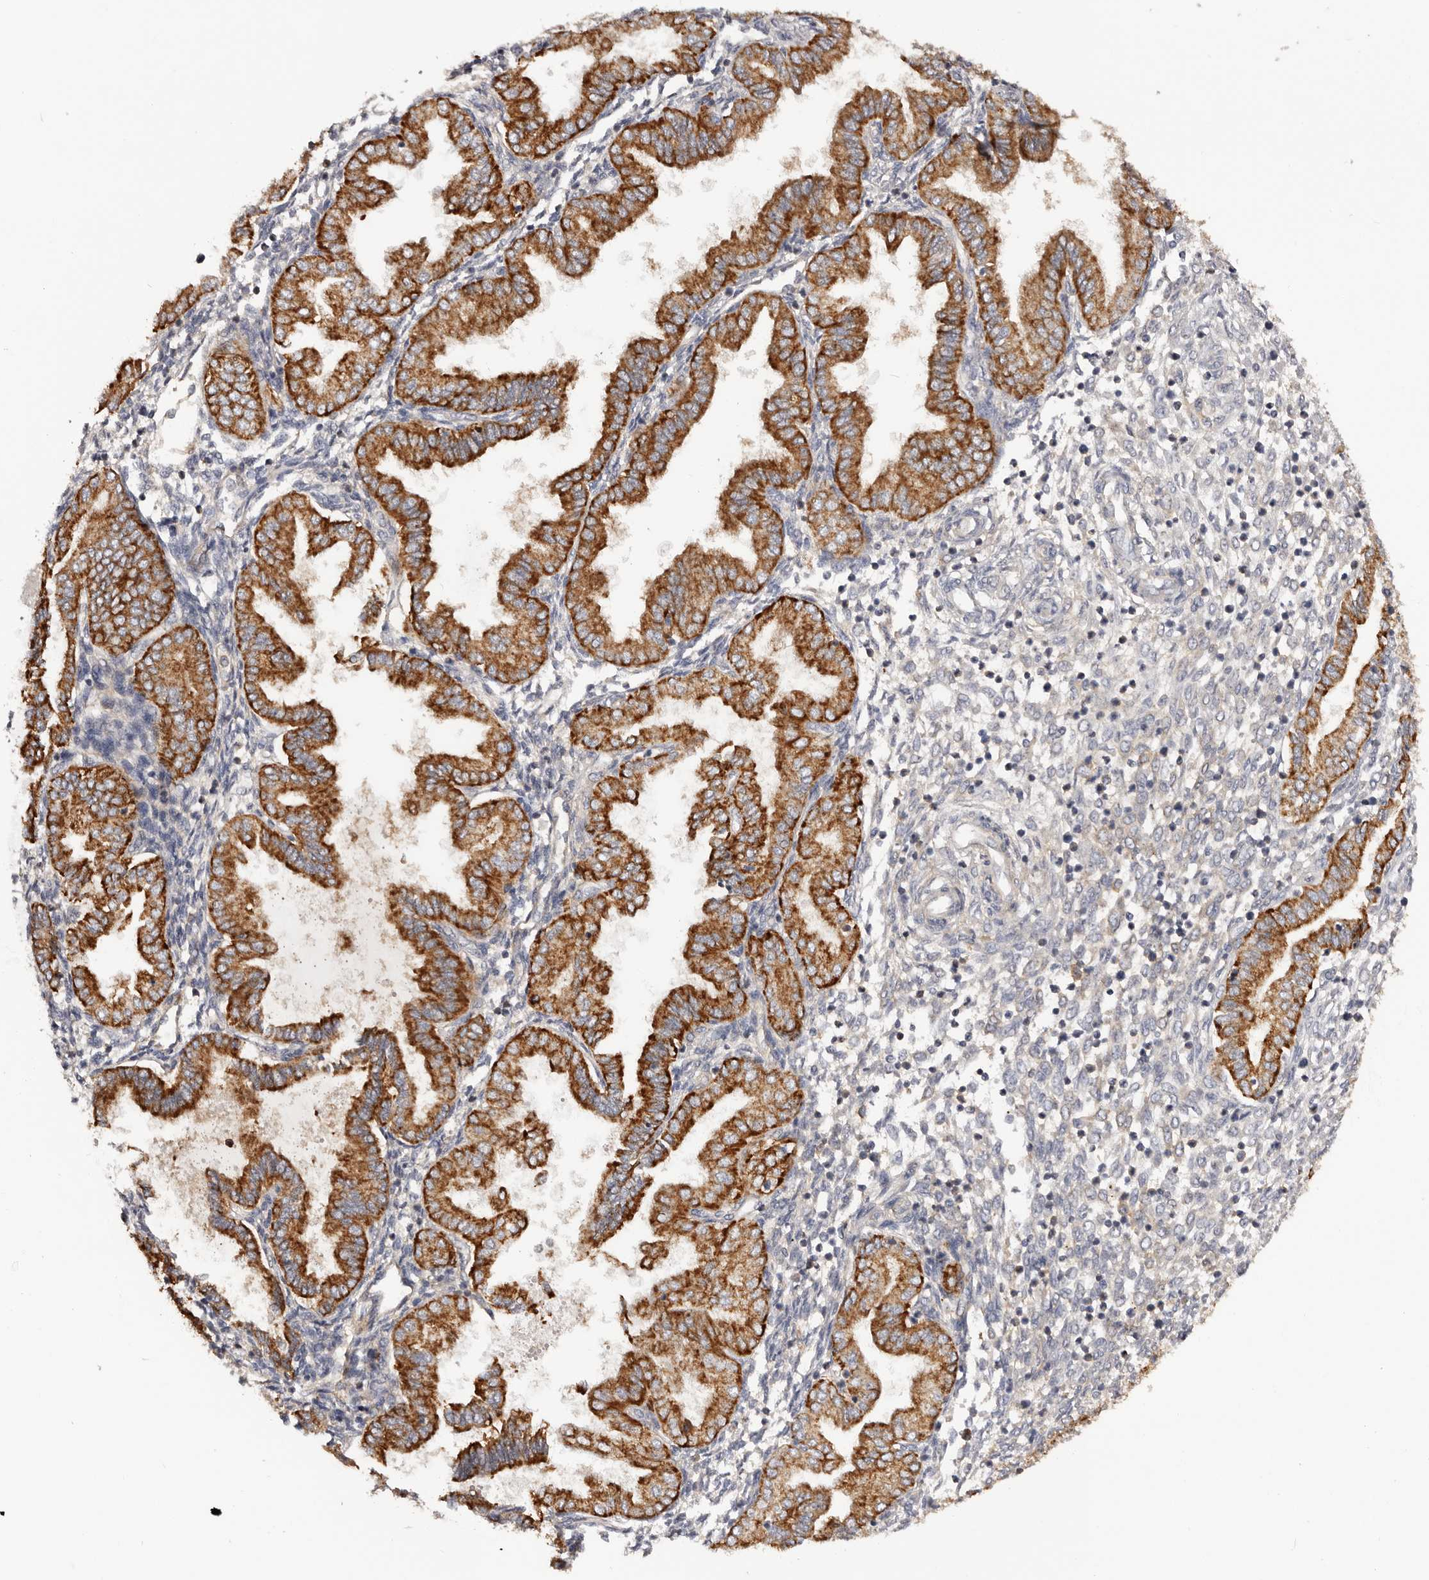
{"staining": {"intensity": "negative", "quantity": "none", "location": "none"}, "tissue": "endometrium", "cell_type": "Cells in endometrial stroma", "image_type": "normal", "snomed": [{"axis": "morphology", "description": "Normal tissue, NOS"}, {"axis": "topography", "description": "Endometrium"}], "caption": "Protein analysis of benign endometrium displays no significant expression in cells in endometrial stroma.", "gene": "DMRT2", "patient": {"sex": "female", "age": 53}}